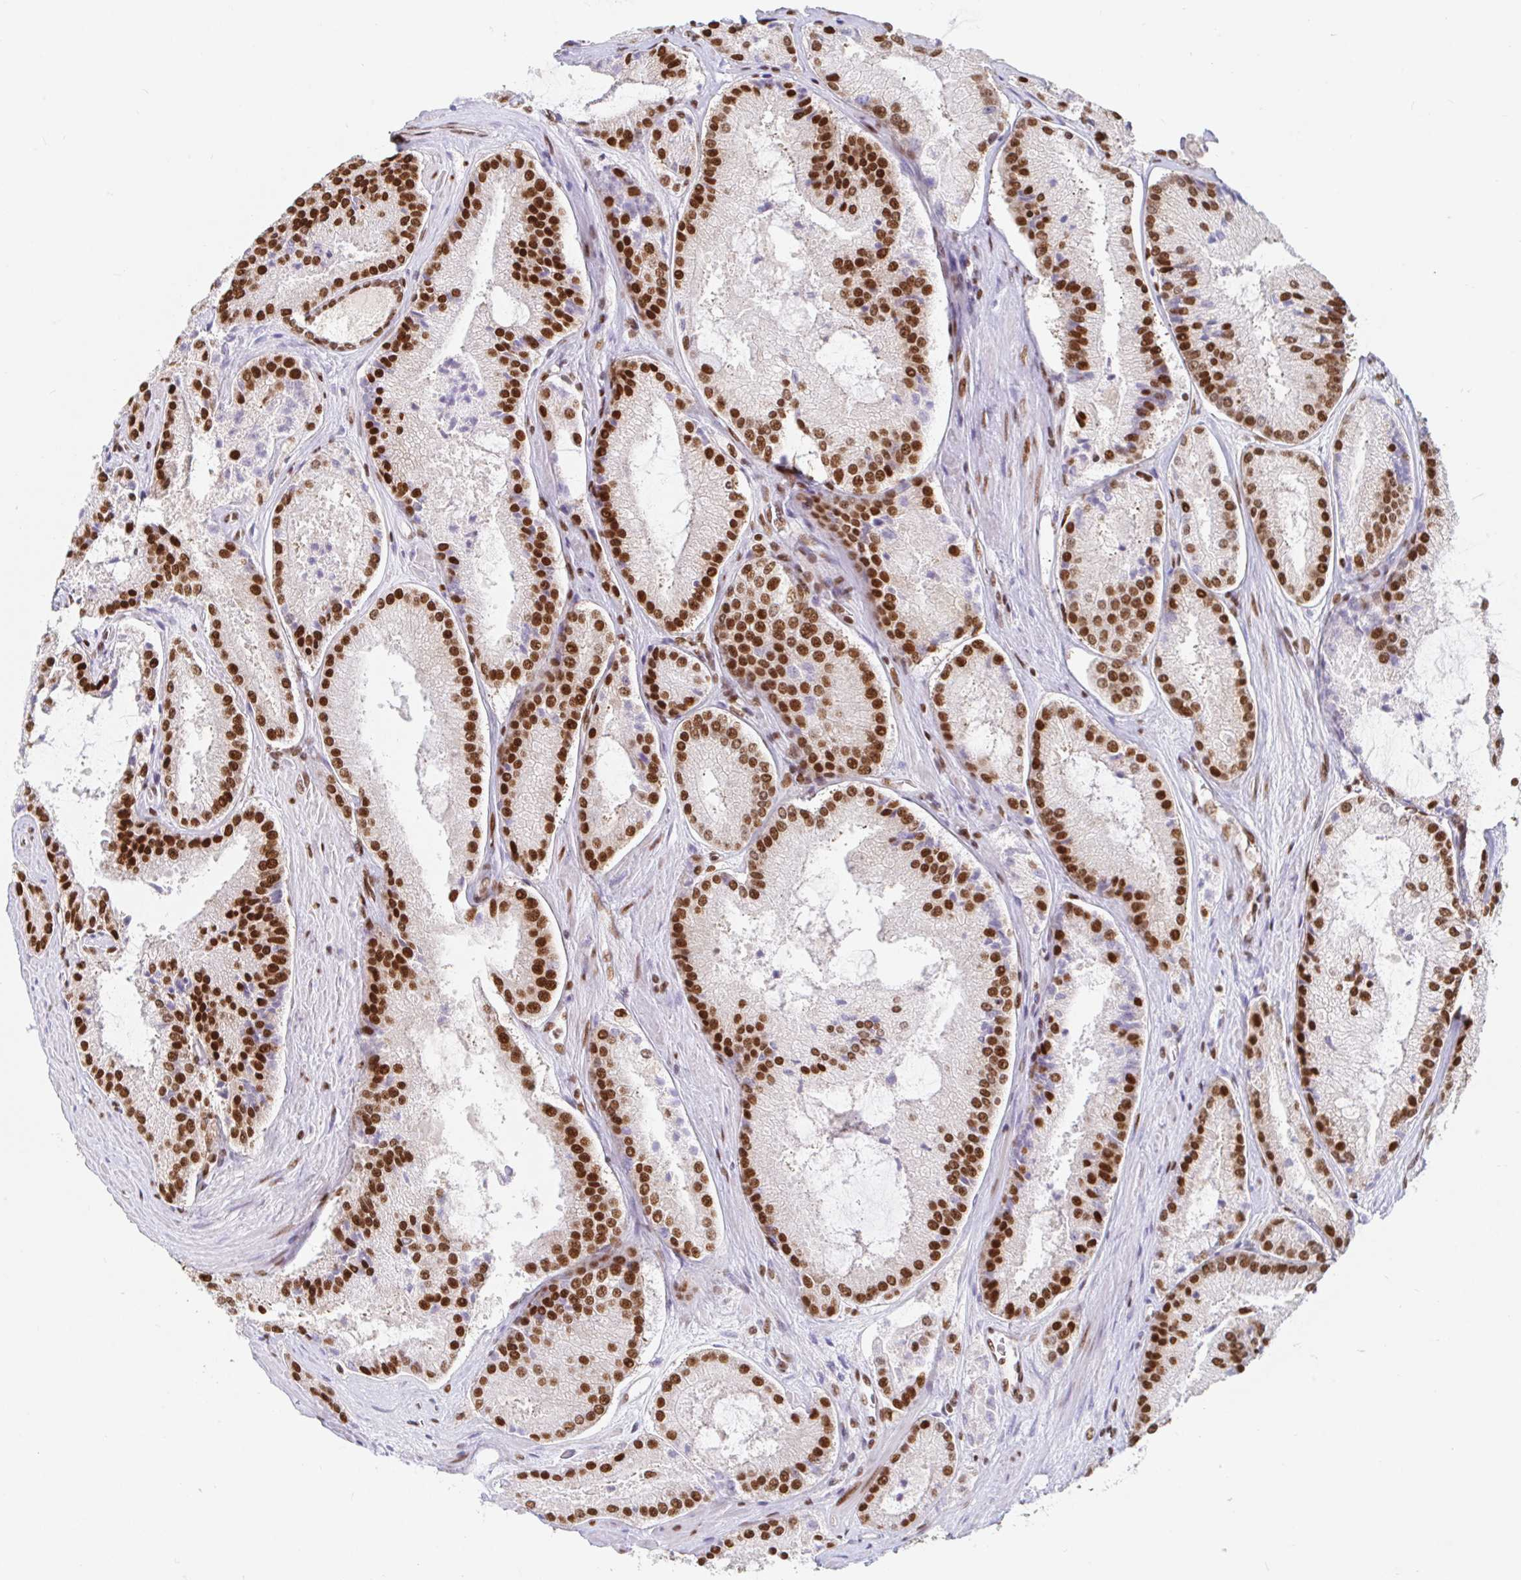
{"staining": {"intensity": "strong", "quantity": ">75%", "location": "nuclear"}, "tissue": "prostate cancer", "cell_type": "Tumor cells", "image_type": "cancer", "snomed": [{"axis": "morphology", "description": "Adenocarcinoma, High grade"}, {"axis": "topography", "description": "Prostate"}], "caption": "Protein staining displays strong nuclear positivity in approximately >75% of tumor cells in prostate cancer.", "gene": "RBMX", "patient": {"sex": "male", "age": 73}}